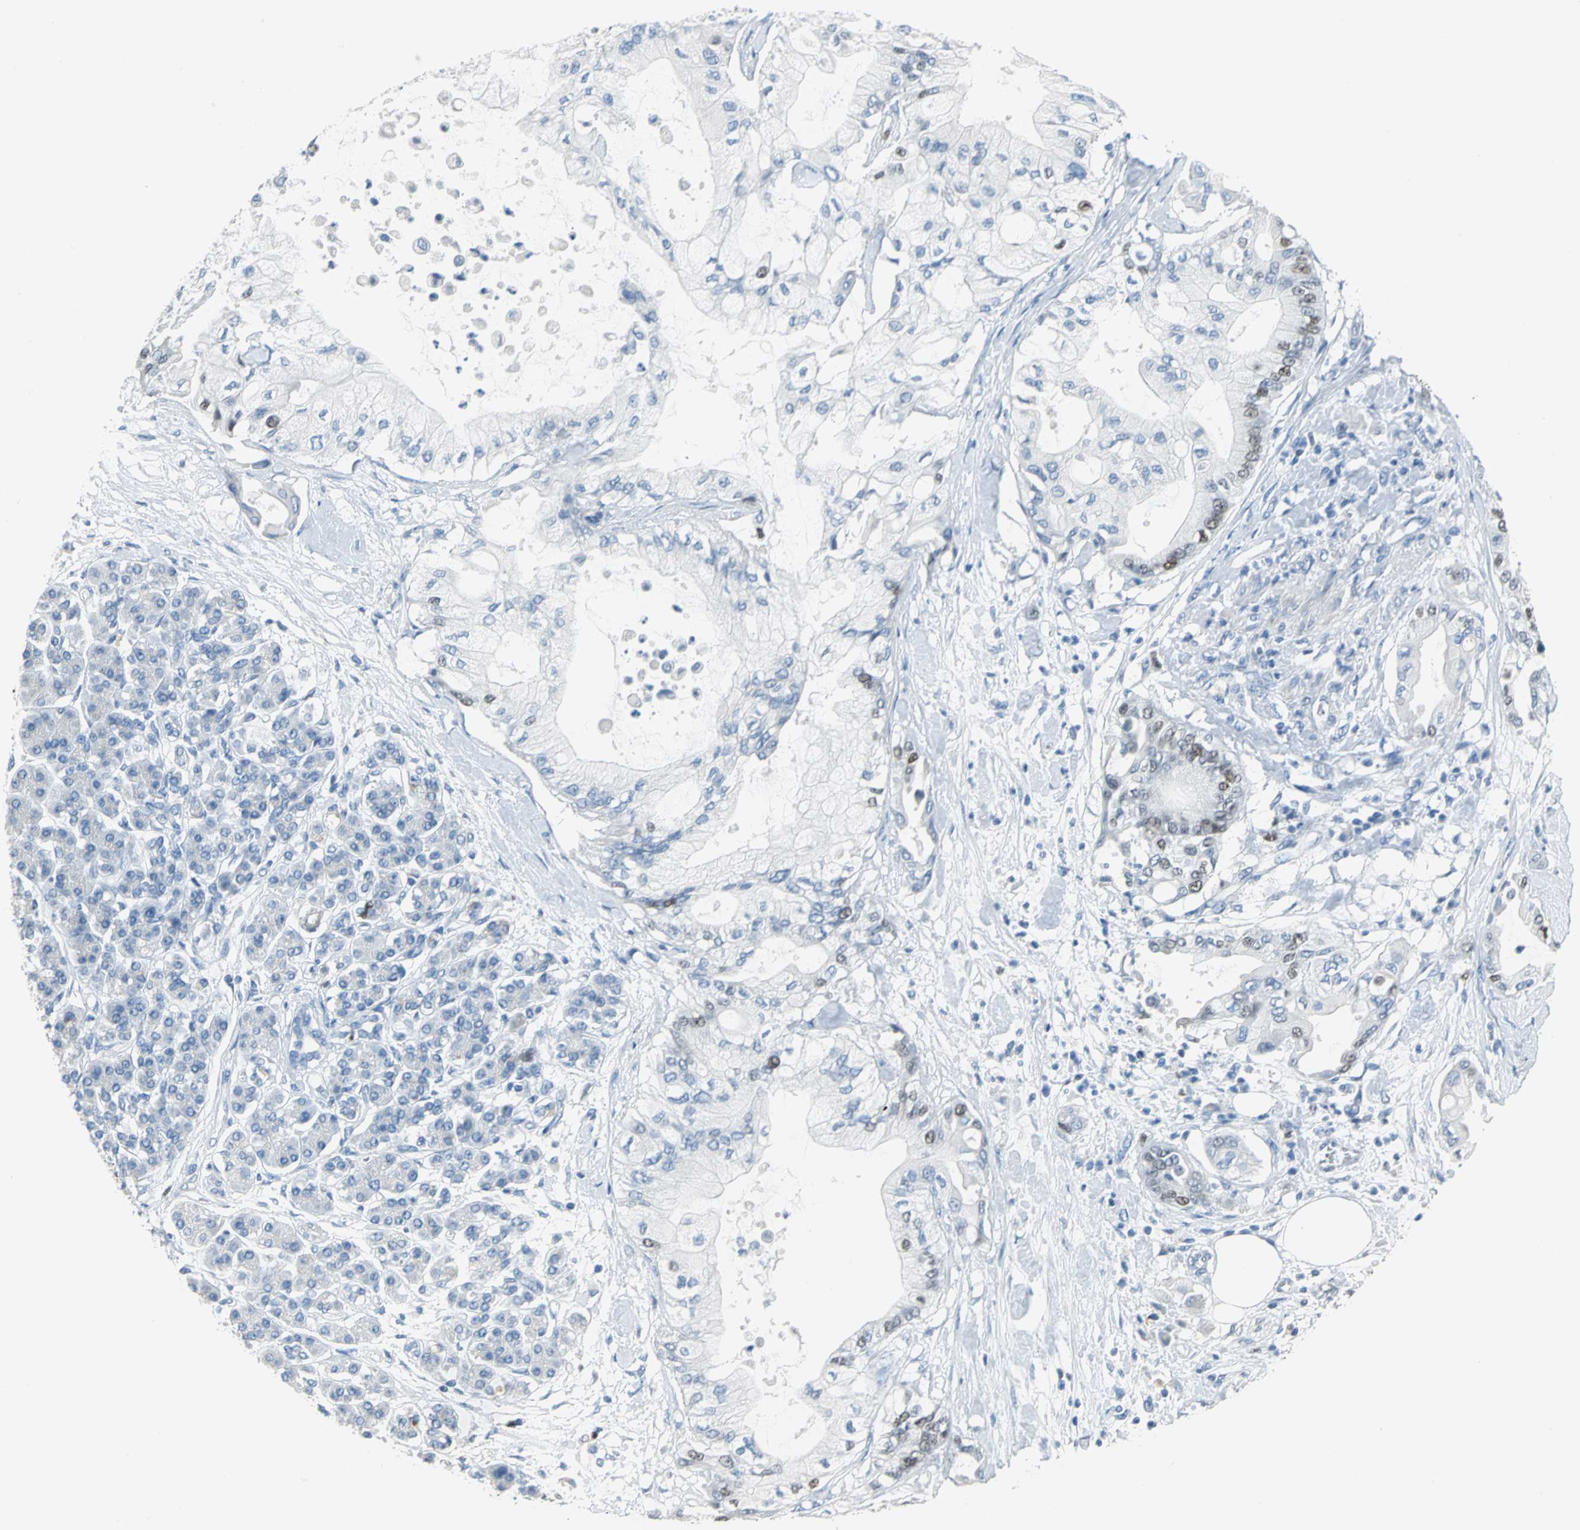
{"staining": {"intensity": "moderate", "quantity": "<25%", "location": "nuclear"}, "tissue": "pancreatic cancer", "cell_type": "Tumor cells", "image_type": "cancer", "snomed": [{"axis": "morphology", "description": "Adenocarcinoma, NOS"}, {"axis": "morphology", "description": "Adenocarcinoma, metastatic, NOS"}, {"axis": "topography", "description": "Lymph node"}, {"axis": "topography", "description": "Pancreas"}, {"axis": "topography", "description": "Duodenum"}], "caption": "This histopathology image reveals immunohistochemistry (IHC) staining of human pancreatic adenocarcinoma, with low moderate nuclear expression in approximately <25% of tumor cells.", "gene": "MCM3", "patient": {"sex": "female", "age": 64}}